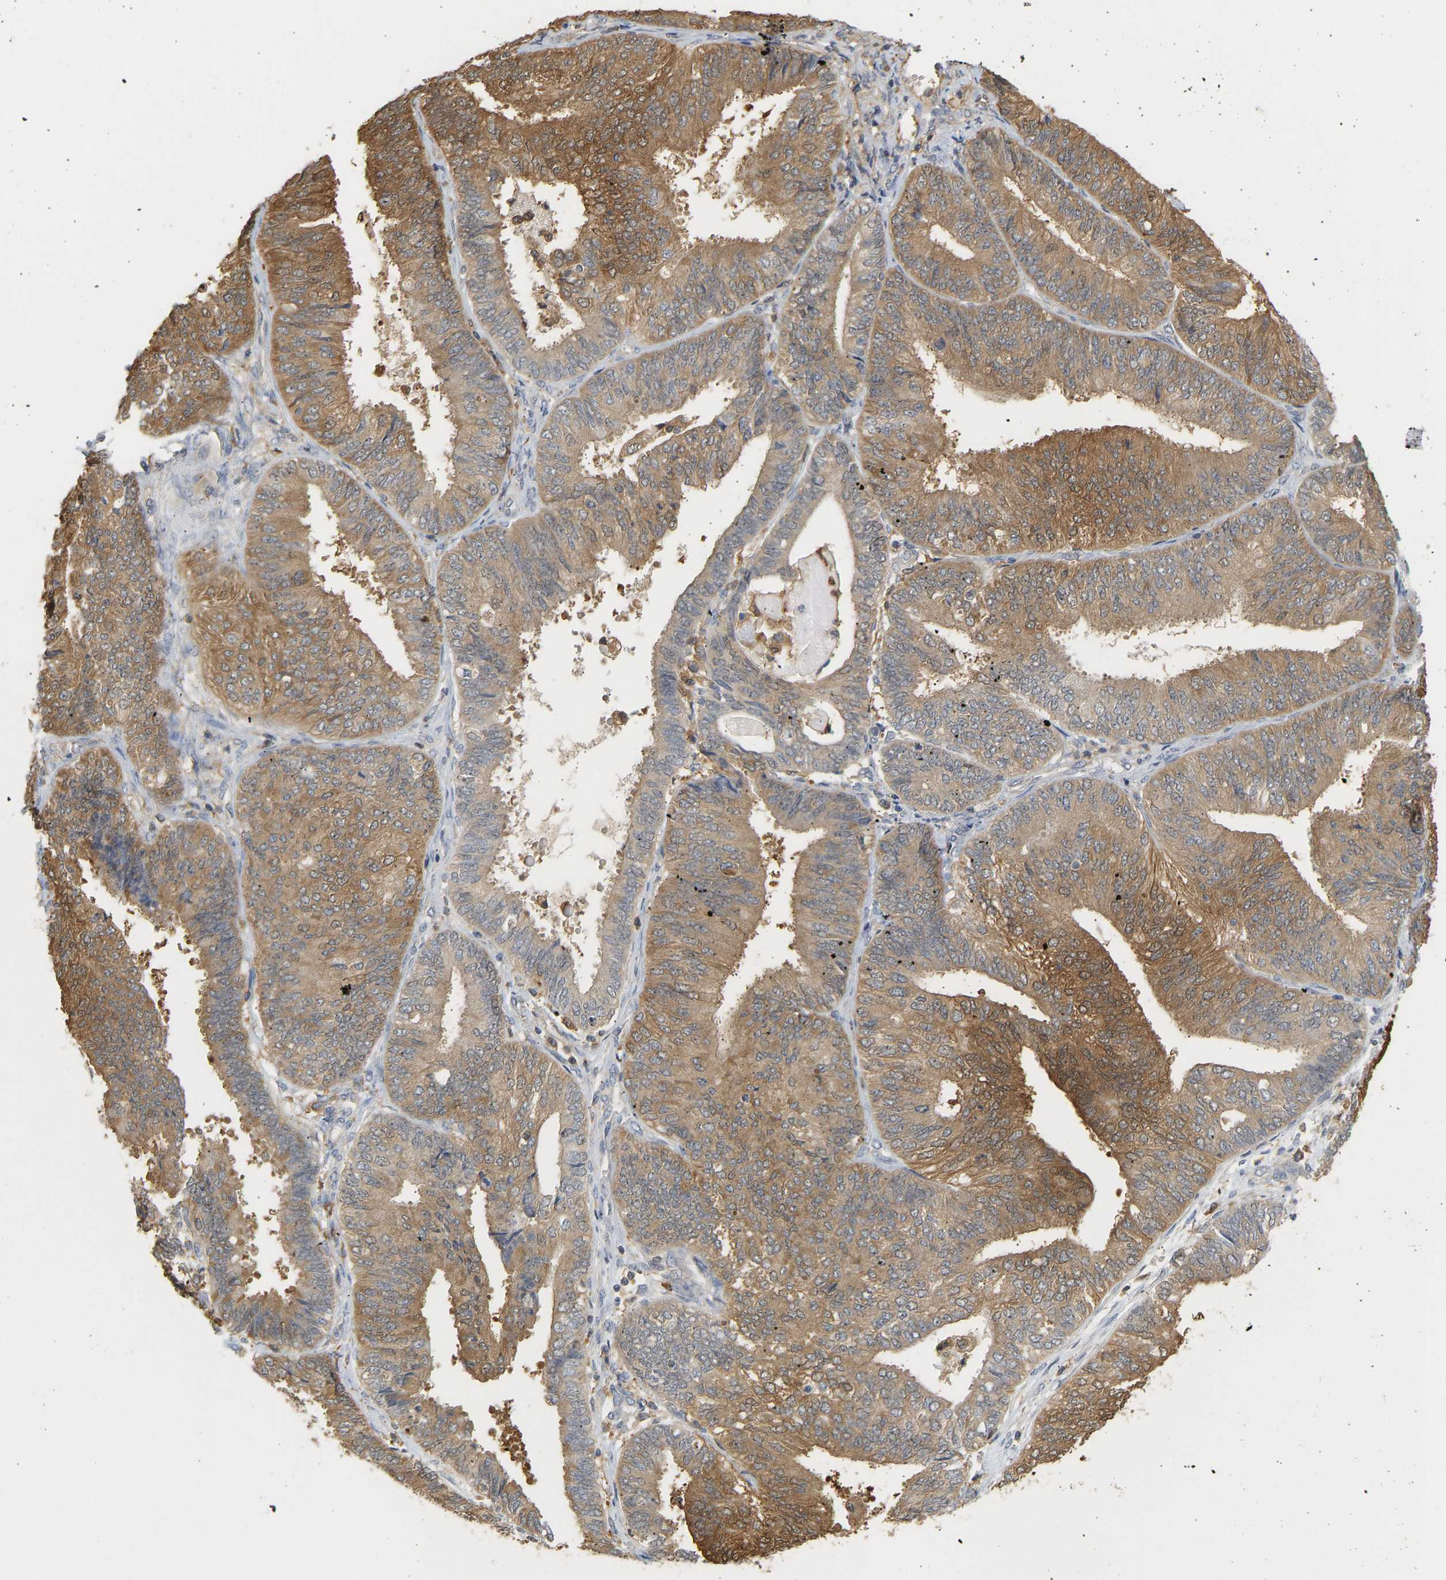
{"staining": {"intensity": "moderate", "quantity": ">75%", "location": "cytoplasmic/membranous"}, "tissue": "endometrial cancer", "cell_type": "Tumor cells", "image_type": "cancer", "snomed": [{"axis": "morphology", "description": "Adenocarcinoma, NOS"}, {"axis": "topography", "description": "Endometrium"}], "caption": "Endometrial adenocarcinoma stained with a brown dye displays moderate cytoplasmic/membranous positive positivity in approximately >75% of tumor cells.", "gene": "ENO1", "patient": {"sex": "female", "age": 58}}